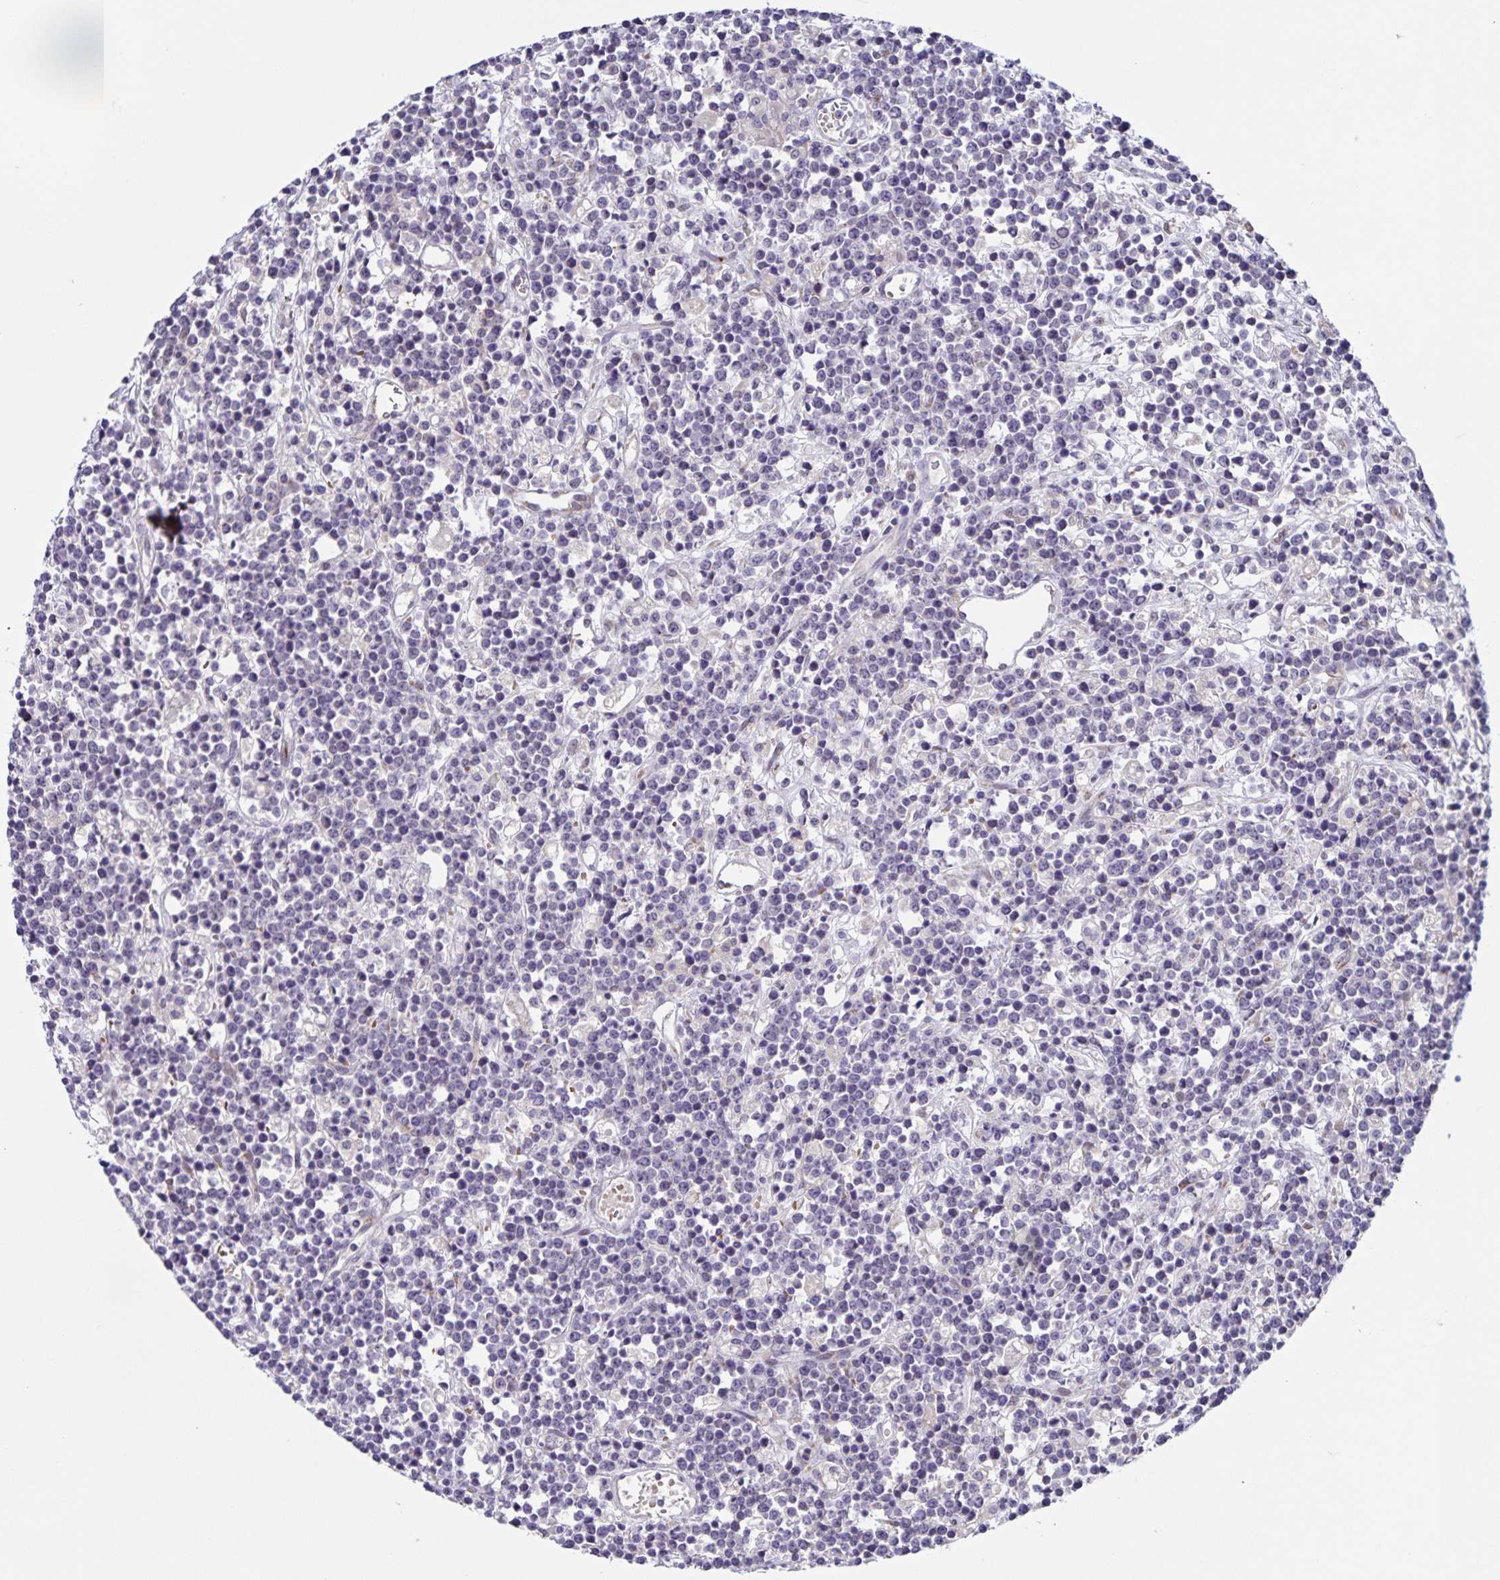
{"staining": {"intensity": "negative", "quantity": "none", "location": "none"}, "tissue": "lymphoma", "cell_type": "Tumor cells", "image_type": "cancer", "snomed": [{"axis": "morphology", "description": "Malignant lymphoma, non-Hodgkin's type, High grade"}, {"axis": "topography", "description": "Ovary"}], "caption": "A histopathology image of lymphoma stained for a protein shows no brown staining in tumor cells.", "gene": "STPG4", "patient": {"sex": "female", "age": 56}}